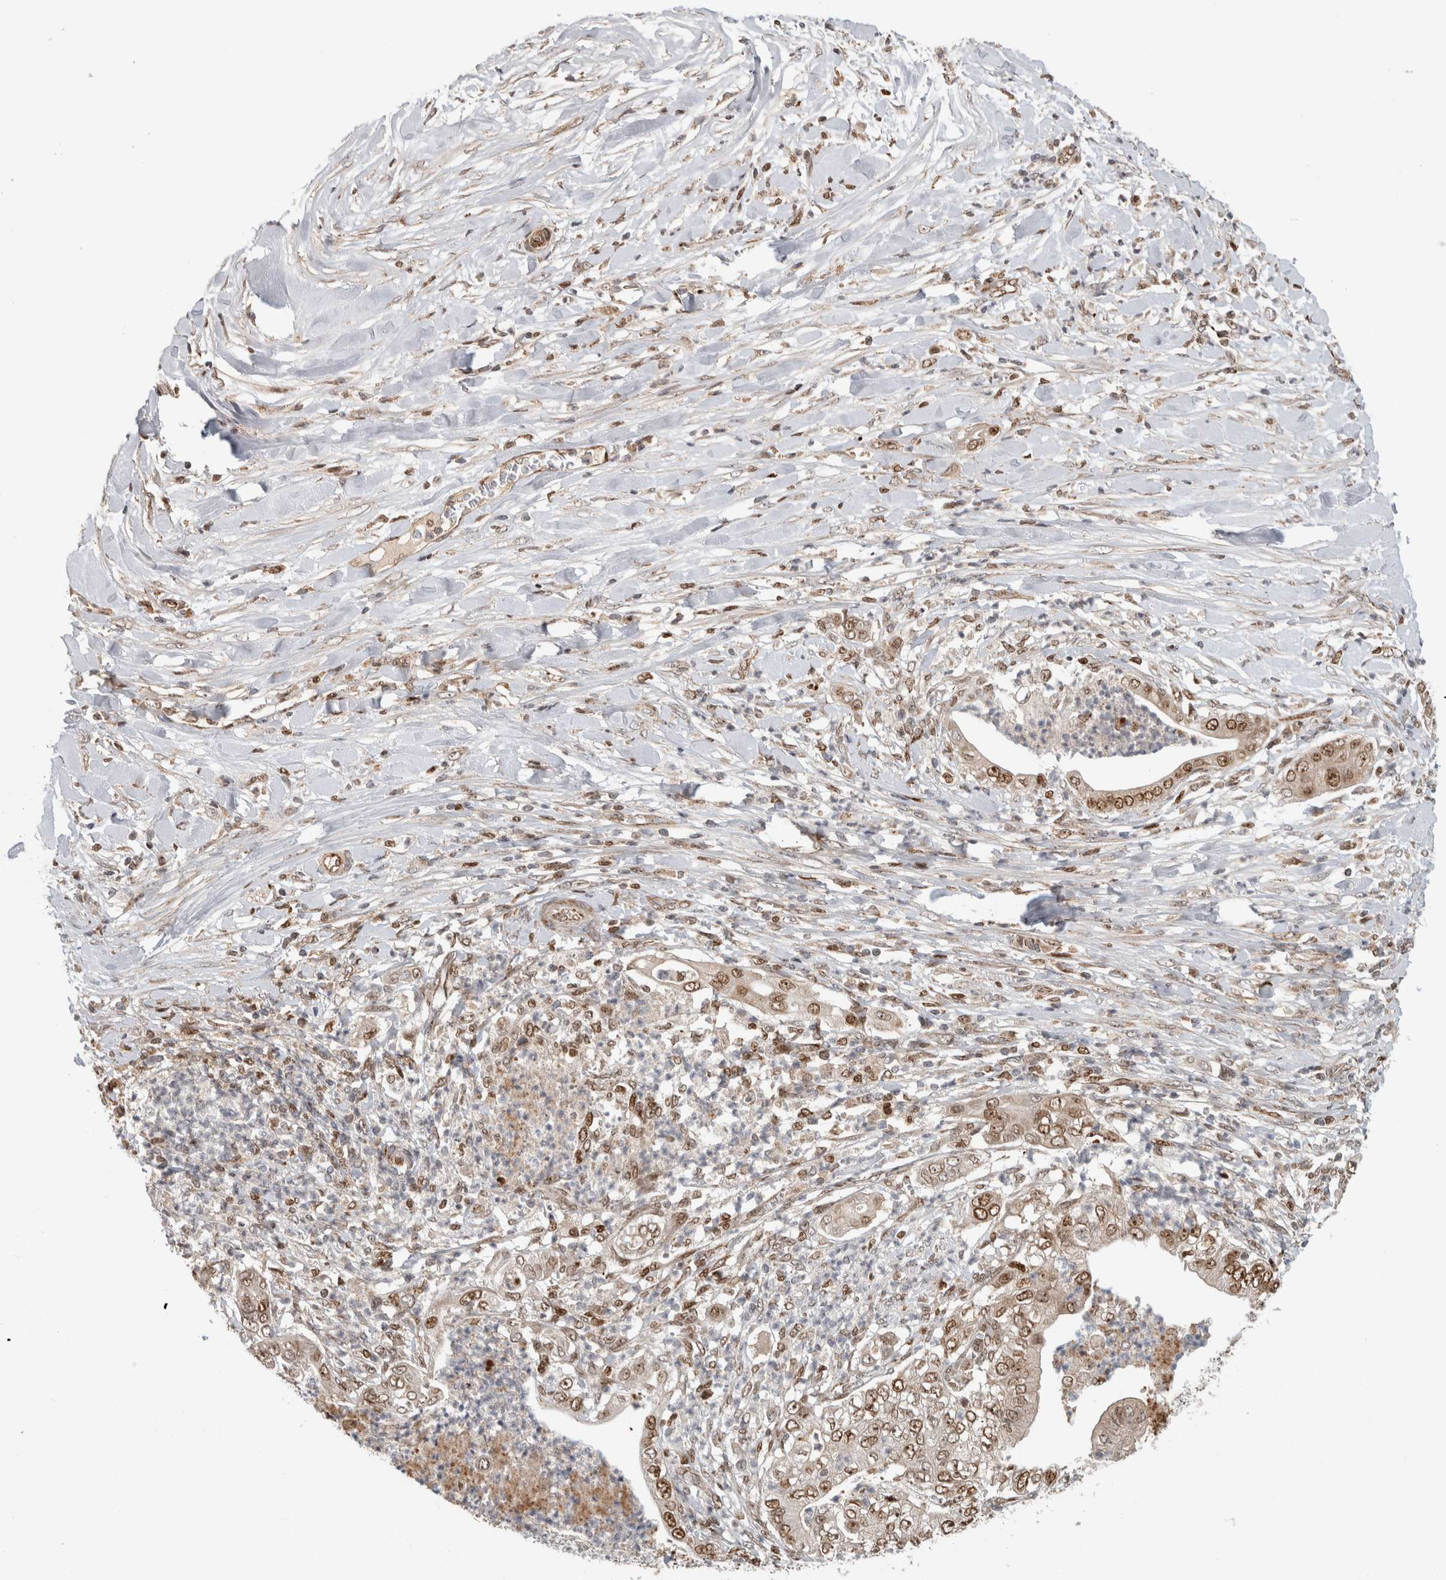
{"staining": {"intensity": "moderate", "quantity": ">75%", "location": "cytoplasmic/membranous,nuclear"}, "tissue": "pancreatic cancer", "cell_type": "Tumor cells", "image_type": "cancer", "snomed": [{"axis": "morphology", "description": "Adenocarcinoma, NOS"}, {"axis": "topography", "description": "Pancreas"}], "caption": "About >75% of tumor cells in pancreatic cancer (adenocarcinoma) show moderate cytoplasmic/membranous and nuclear protein staining as visualized by brown immunohistochemical staining.", "gene": "INSRR", "patient": {"sex": "female", "age": 78}}